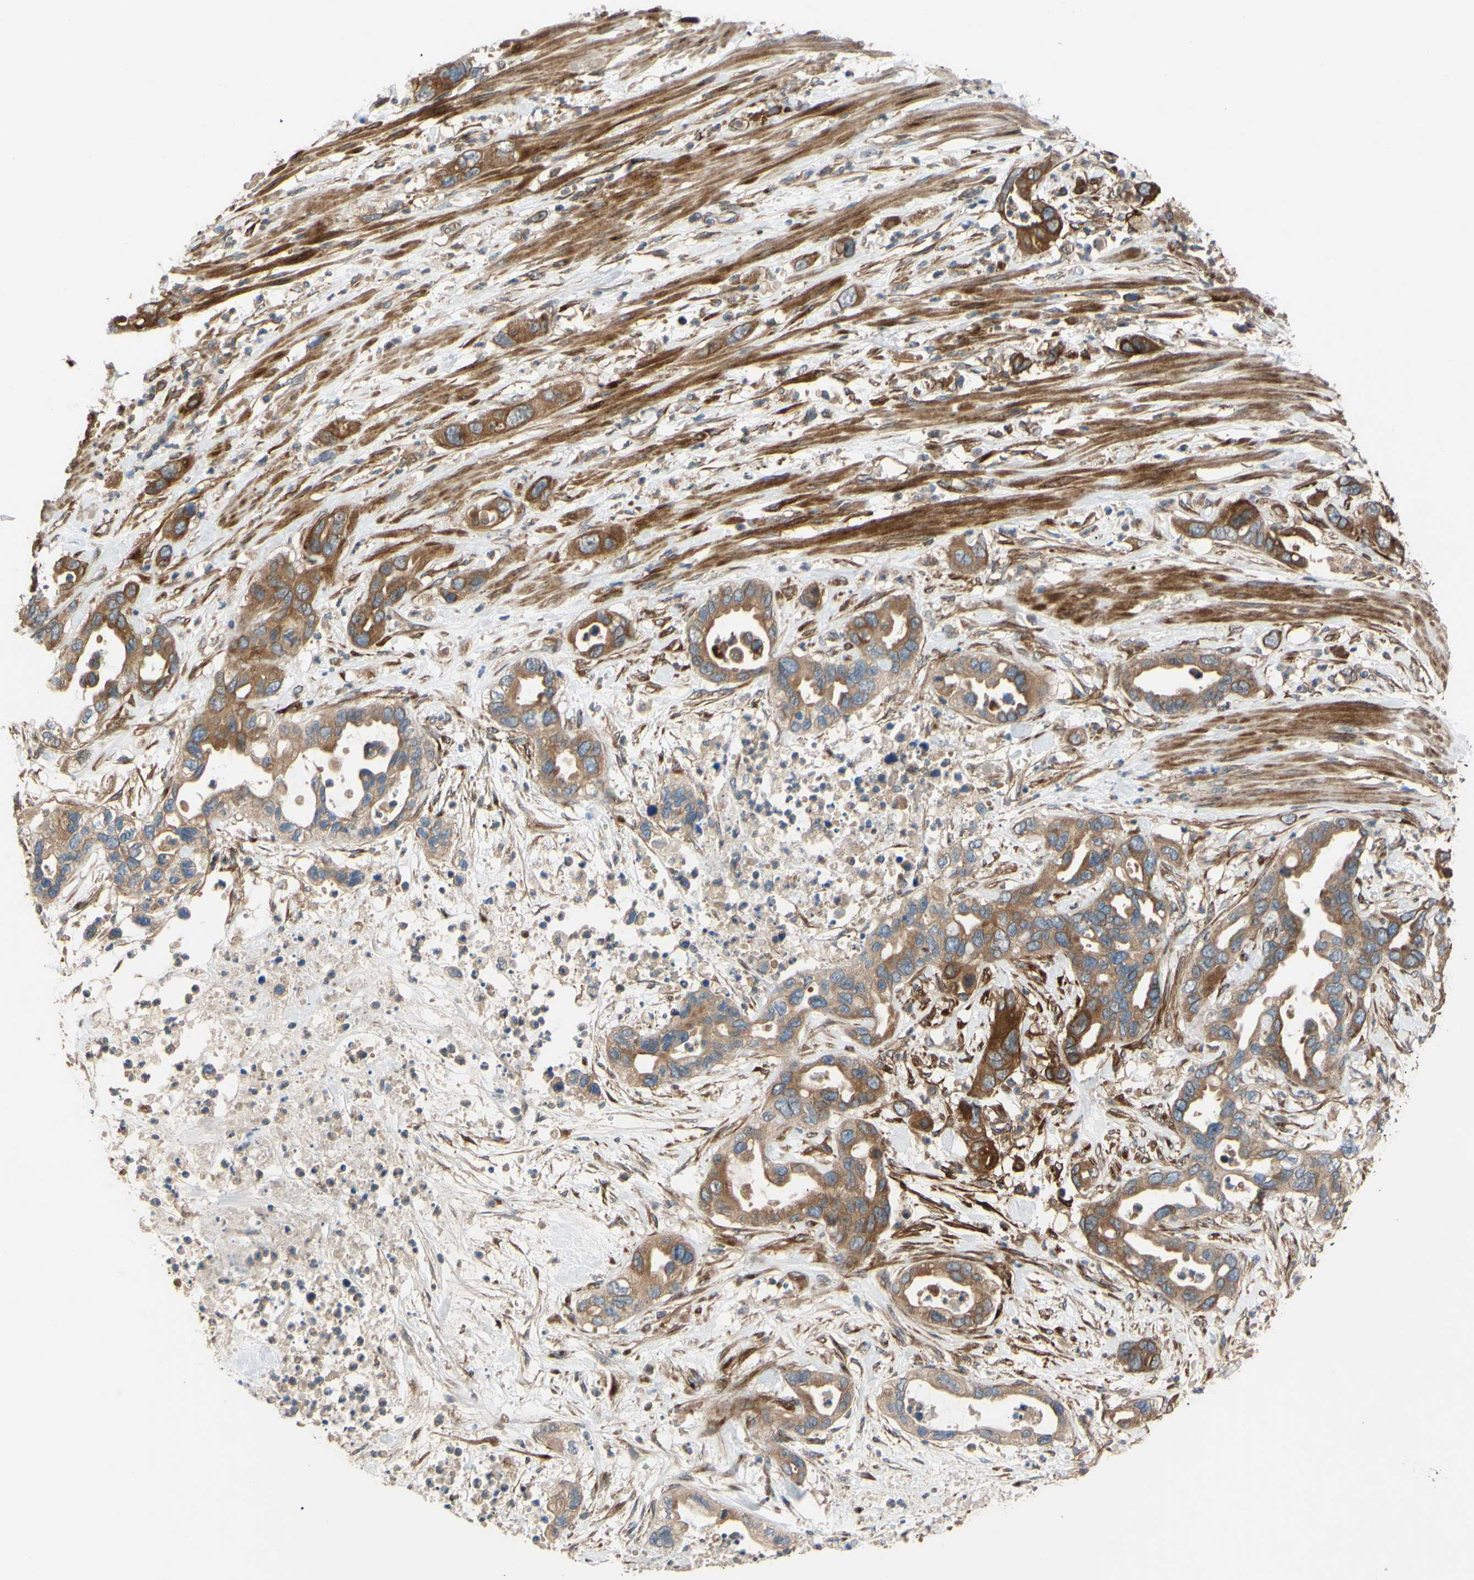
{"staining": {"intensity": "moderate", "quantity": ">75%", "location": "cytoplasmic/membranous"}, "tissue": "pancreatic cancer", "cell_type": "Tumor cells", "image_type": "cancer", "snomed": [{"axis": "morphology", "description": "Adenocarcinoma, NOS"}, {"axis": "topography", "description": "Pancreas"}], "caption": "Tumor cells show medium levels of moderate cytoplasmic/membranous expression in approximately >75% of cells in pancreatic cancer.", "gene": "SPTLC1", "patient": {"sex": "female", "age": 71}}